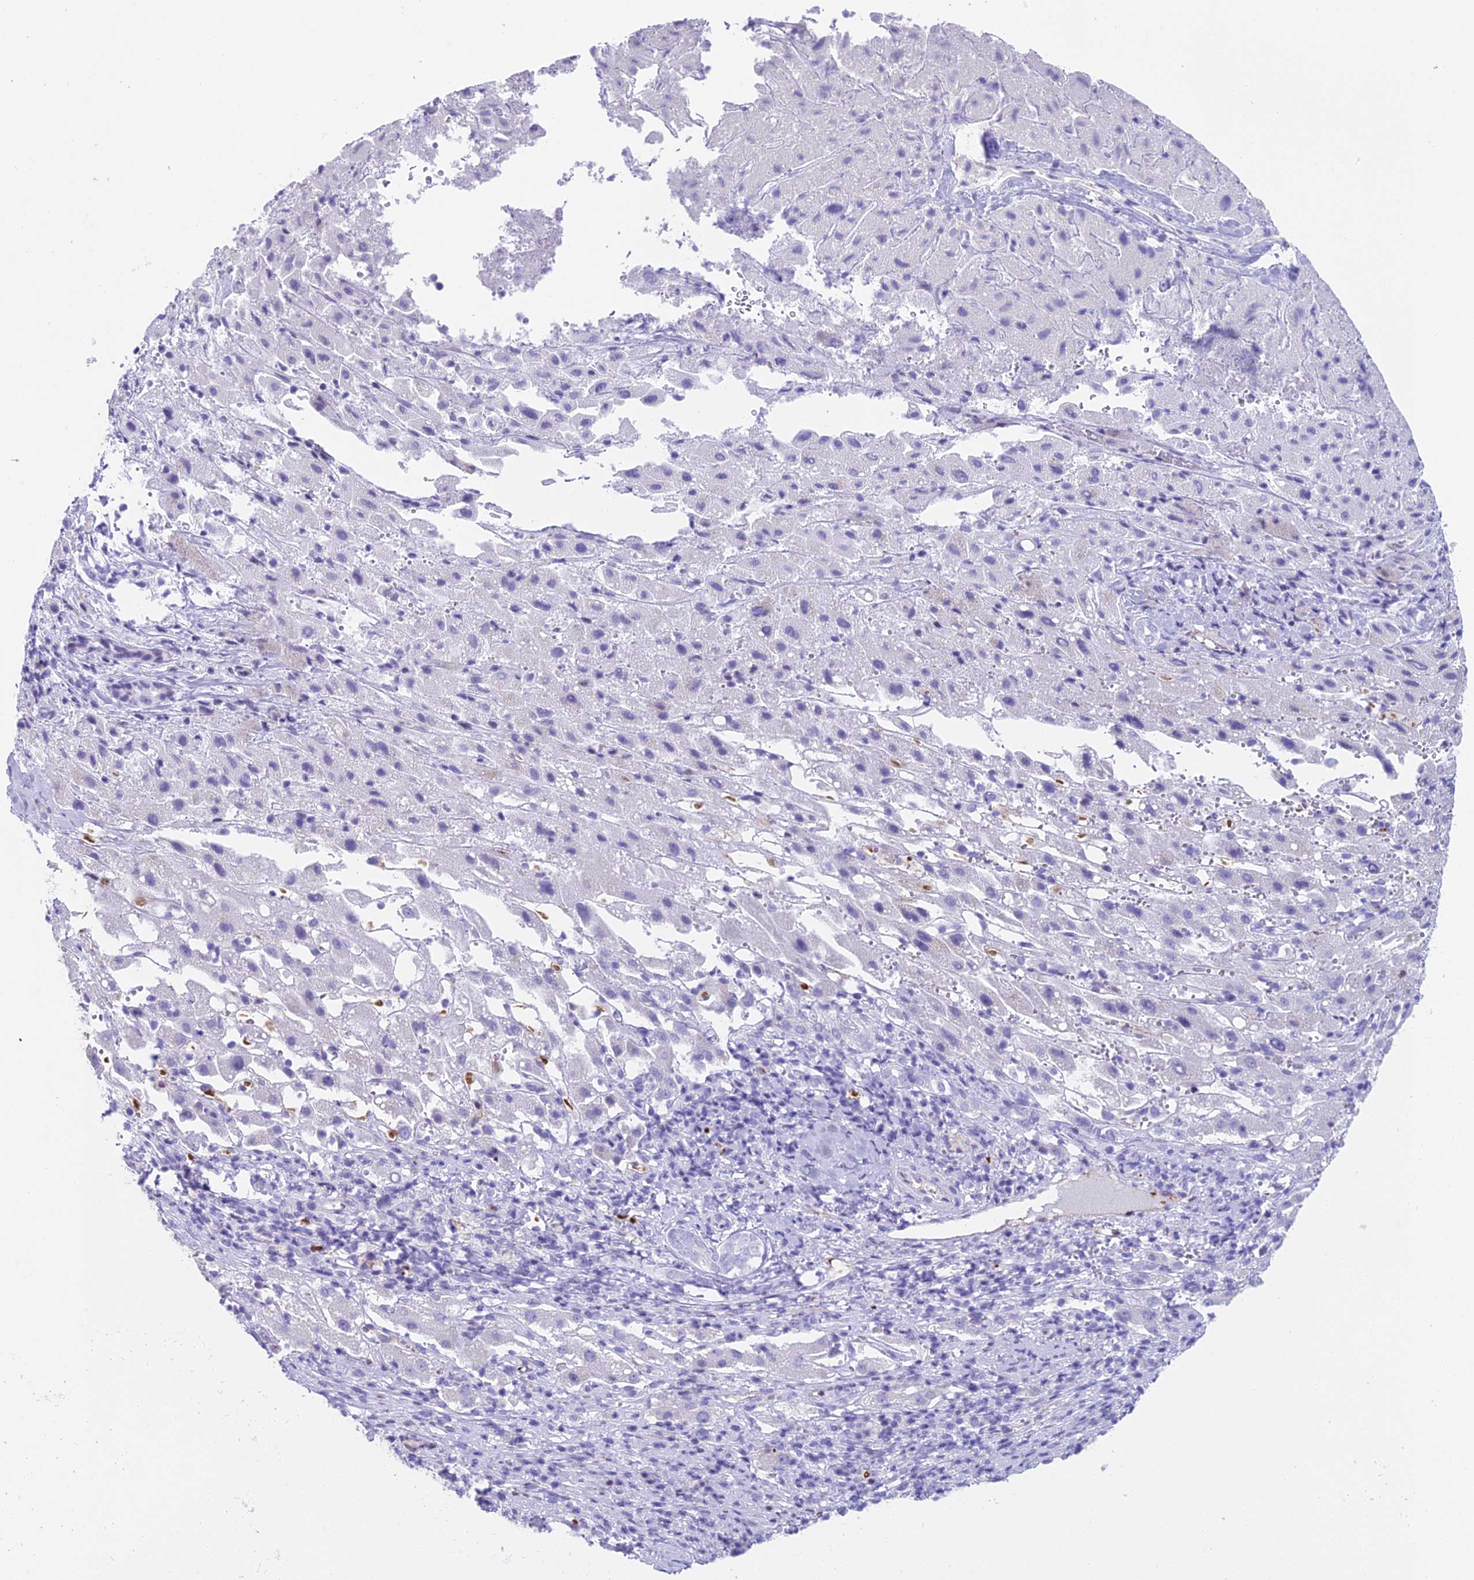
{"staining": {"intensity": "negative", "quantity": "none", "location": "none"}, "tissue": "liver cancer", "cell_type": "Tumor cells", "image_type": "cancer", "snomed": [{"axis": "morphology", "description": "Carcinoma, Hepatocellular, NOS"}, {"axis": "topography", "description": "Liver"}], "caption": "There is no significant positivity in tumor cells of hepatocellular carcinoma (liver).", "gene": "CC2D2A", "patient": {"sex": "female", "age": 58}}